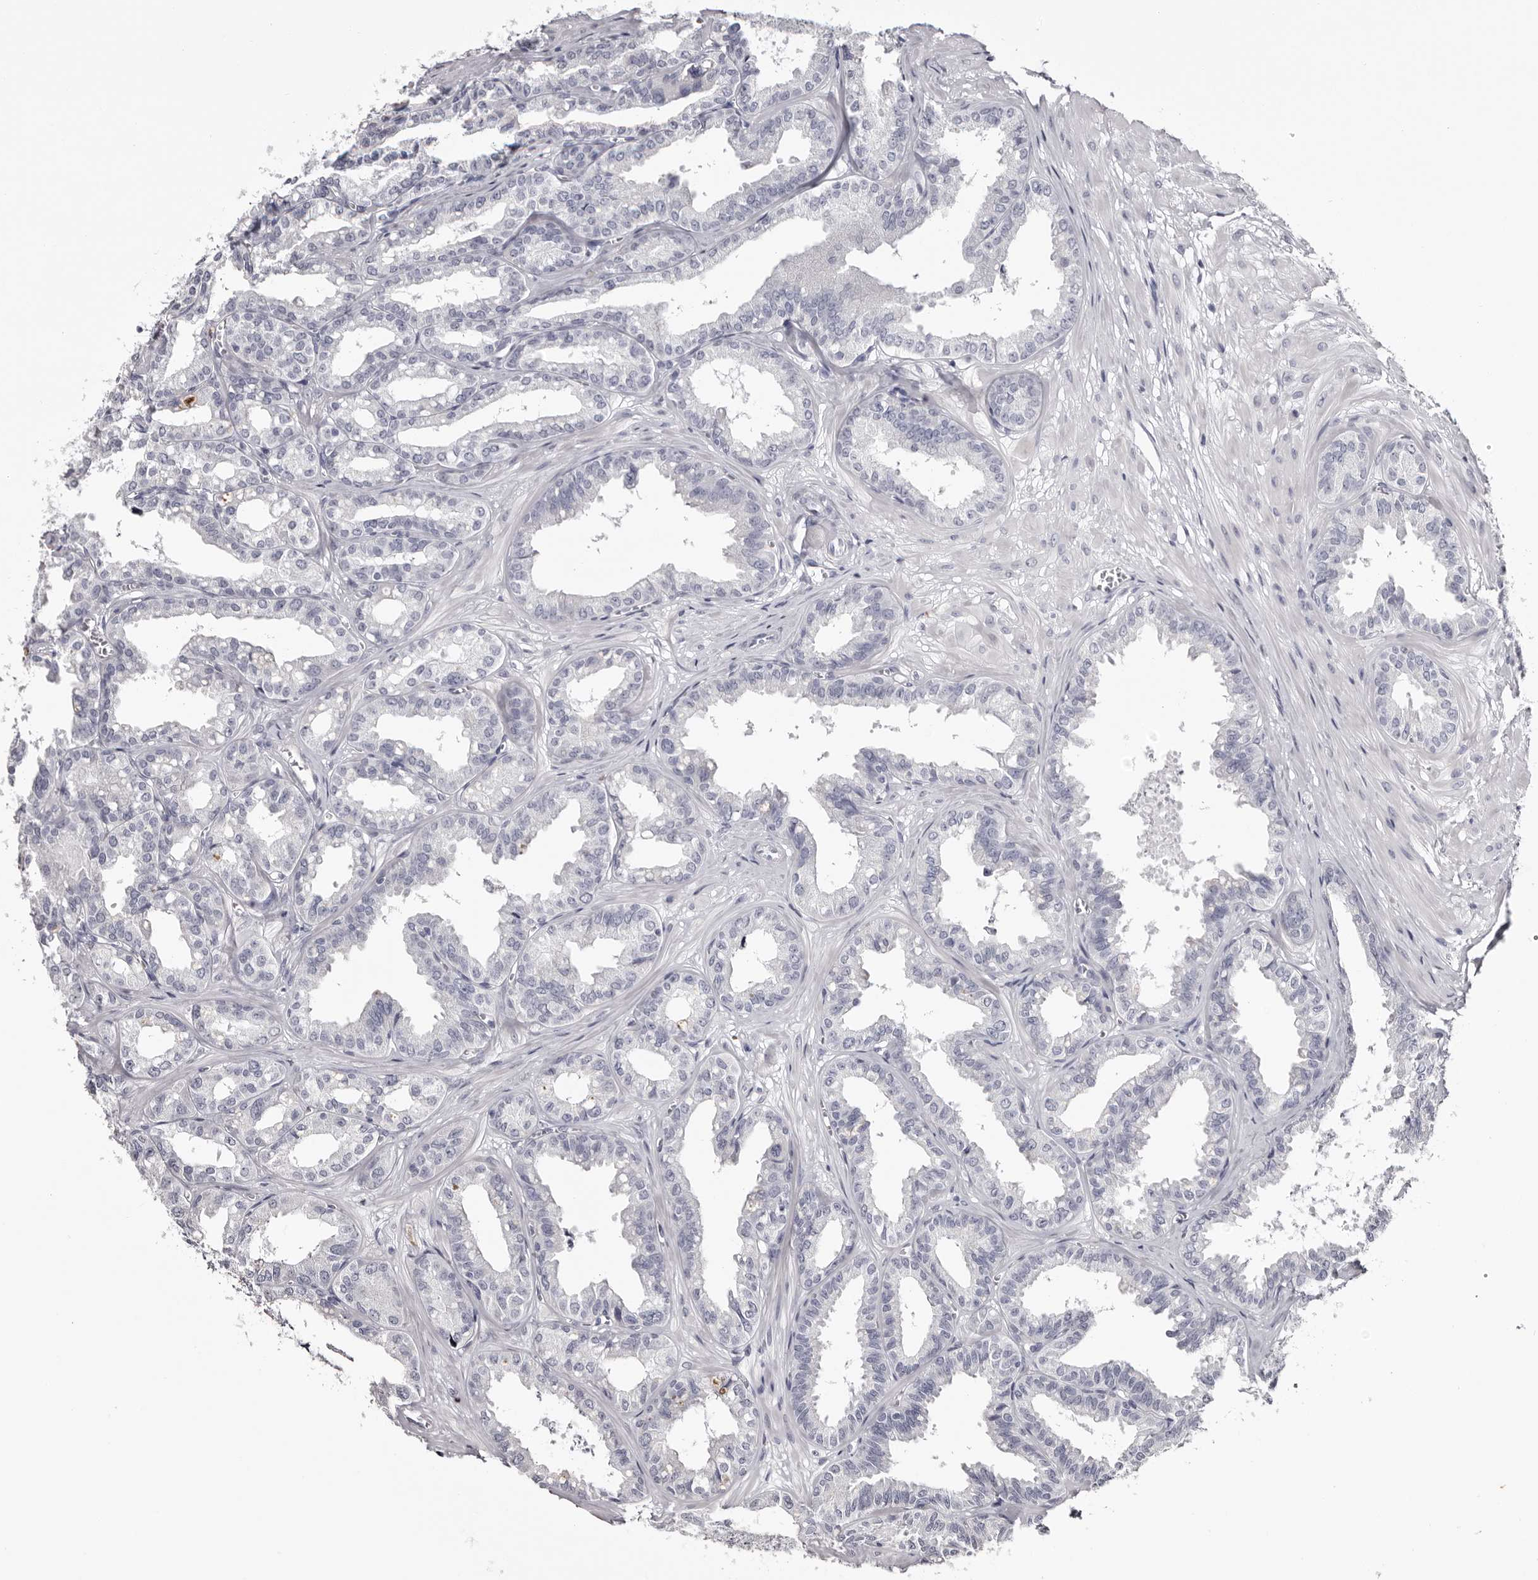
{"staining": {"intensity": "negative", "quantity": "none", "location": "none"}, "tissue": "seminal vesicle", "cell_type": "Glandular cells", "image_type": "normal", "snomed": [{"axis": "morphology", "description": "Normal tissue, NOS"}, {"axis": "topography", "description": "Prostate"}, {"axis": "topography", "description": "Seminal veicle"}], "caption": "High power microscopy photomicrograph of an IHC photomicrograph of unremarkable seminal vesicle, revealing no significant staining in glandular cells.", "gene": "CA6", "patient": {"sex": "male", "age": 51}}